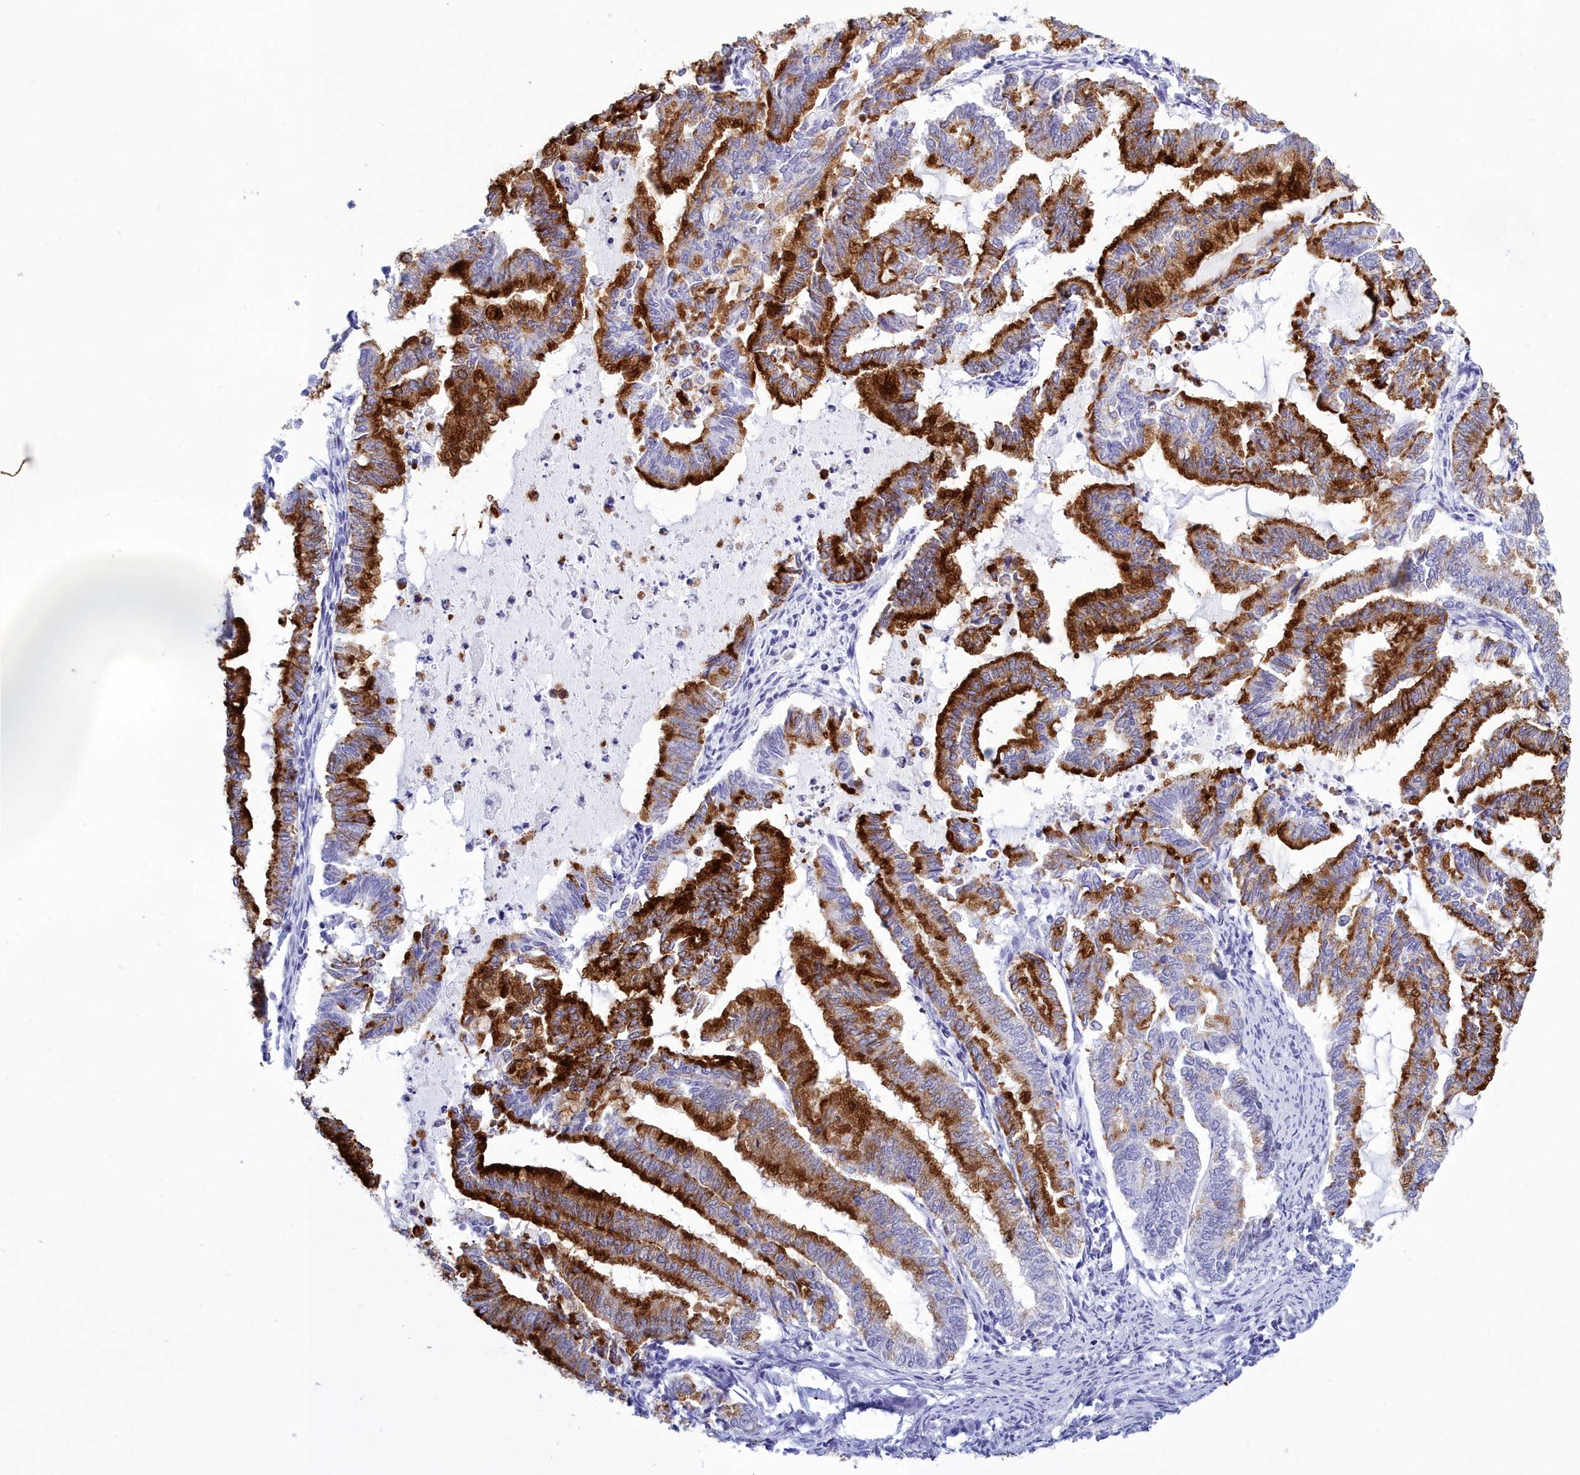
{"staining": {"intensity": "strong", "quantity": "25%-75%", "location": "cytoplasmic/membranous"}, "tissue": "endometrial cancer", "cell_type": "Tumor cells", "image_type": "cancer", "snomed": [{"axis": "morphology", "description": "Adenocarcinoma, NOS"}, {"axis": "topography", "description": "Endometrium"}], "caption": "A brown stain labels strong cytoplasmic/membranous expression of a protein in adenocarcinoma (endometrial) tumor cells.", "gene": "TMEM97", "patient": {"sex": "female", "age": 79}}